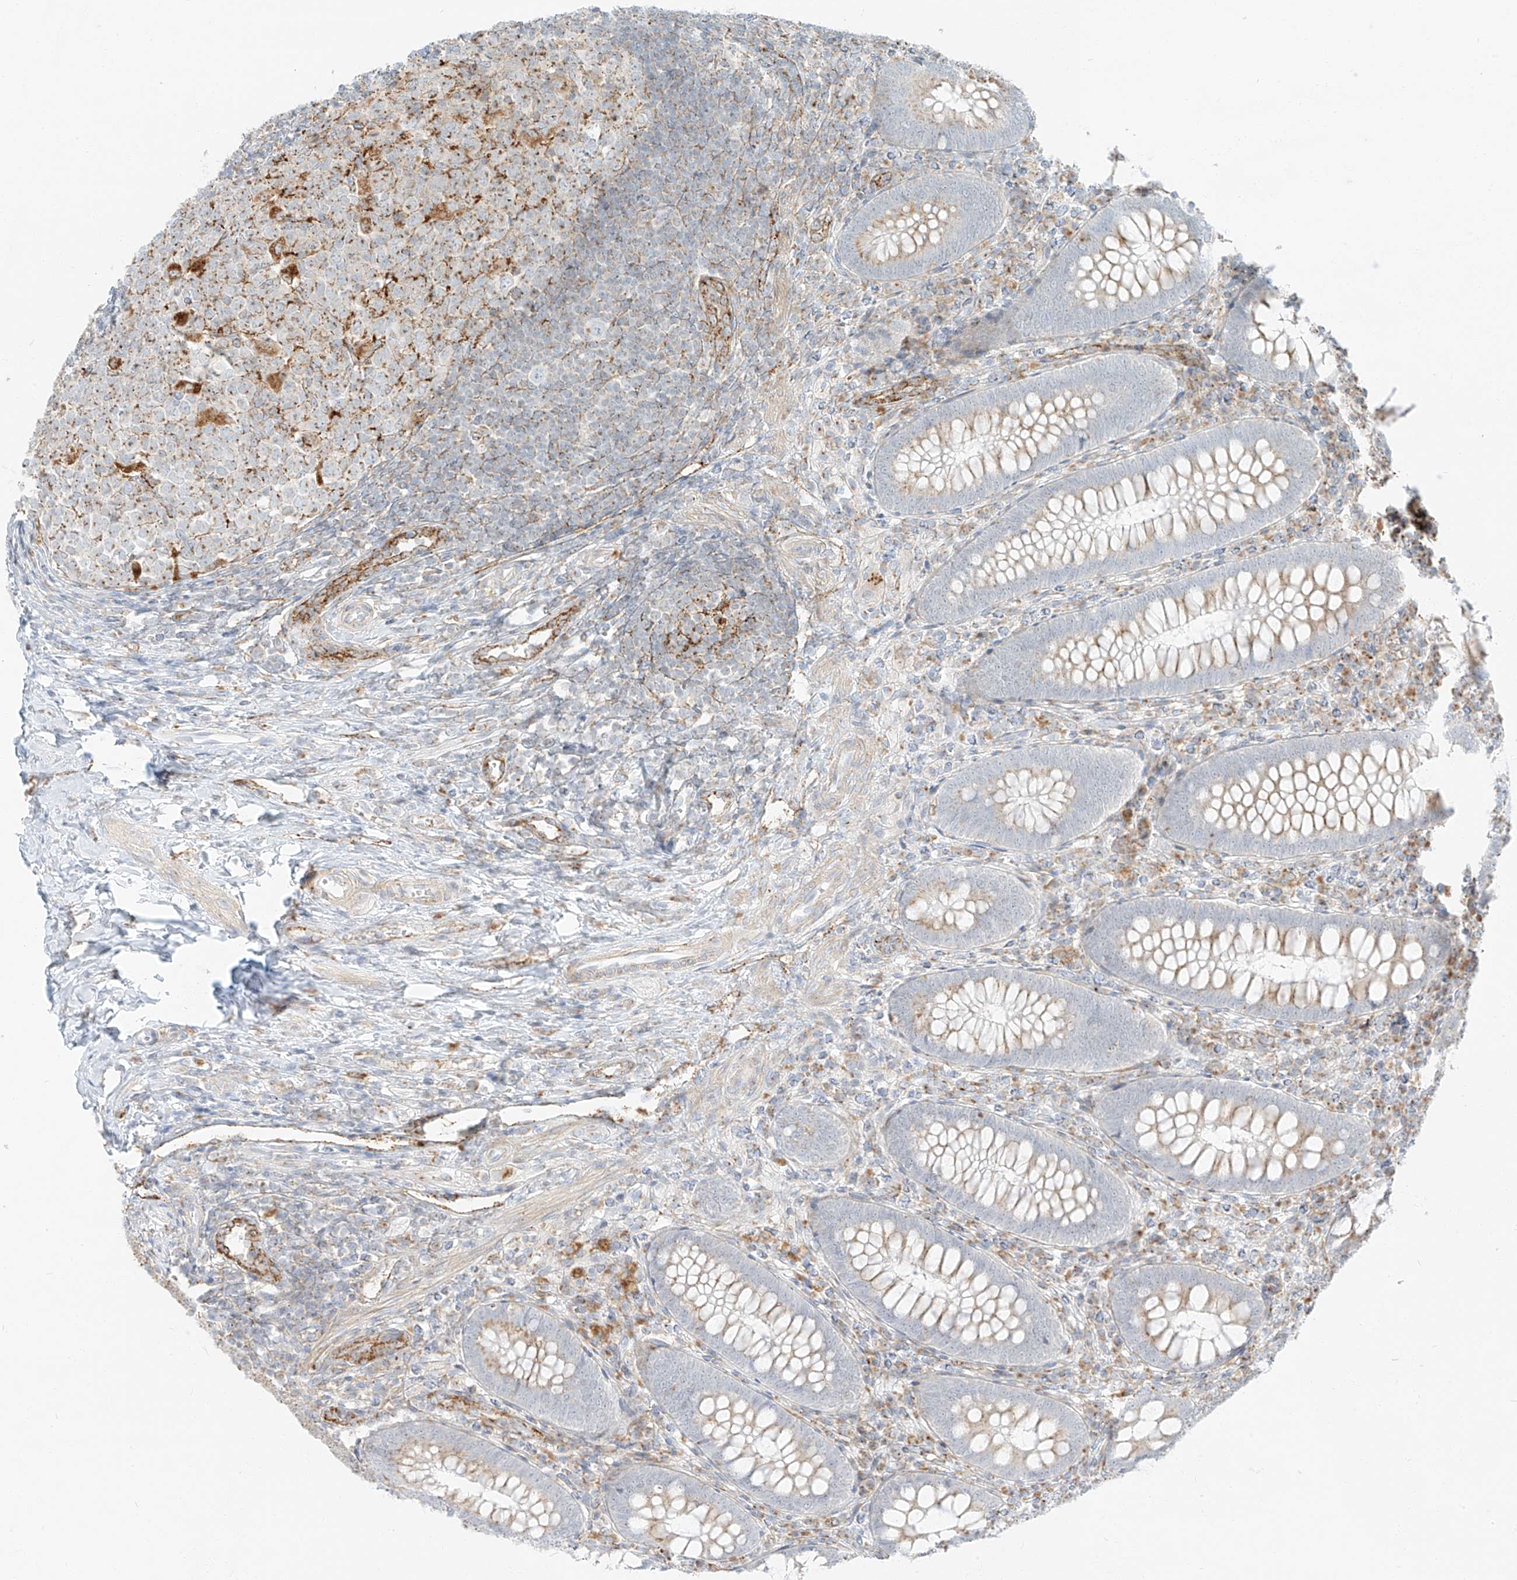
{"staining": {"intensity": "weak", "quantity": "25%-75%", "location": "cytoplasmic/membranous"}, "tissue": "appendix", "cell_type": "Glandular cells", "image_type": "normal", "snomed": [{"axis": "morphology", "description": "Normal tissue, NOS"}, {"axis": "topography", "description": "Appendix"}], "caption": "Protein expression analysis of unremarkable human appendix reveals weak cytoplasmic/membranous positivity in approximately 25%-75% of glandular cells. The staining was performed using DAB to visualize the protein expression in brown, while the nuclei were stained in blue with hematoxylin (Magnification: 20x).", "gene": "SLC35F6", "patient": {"sex": "male", "age": 14}}